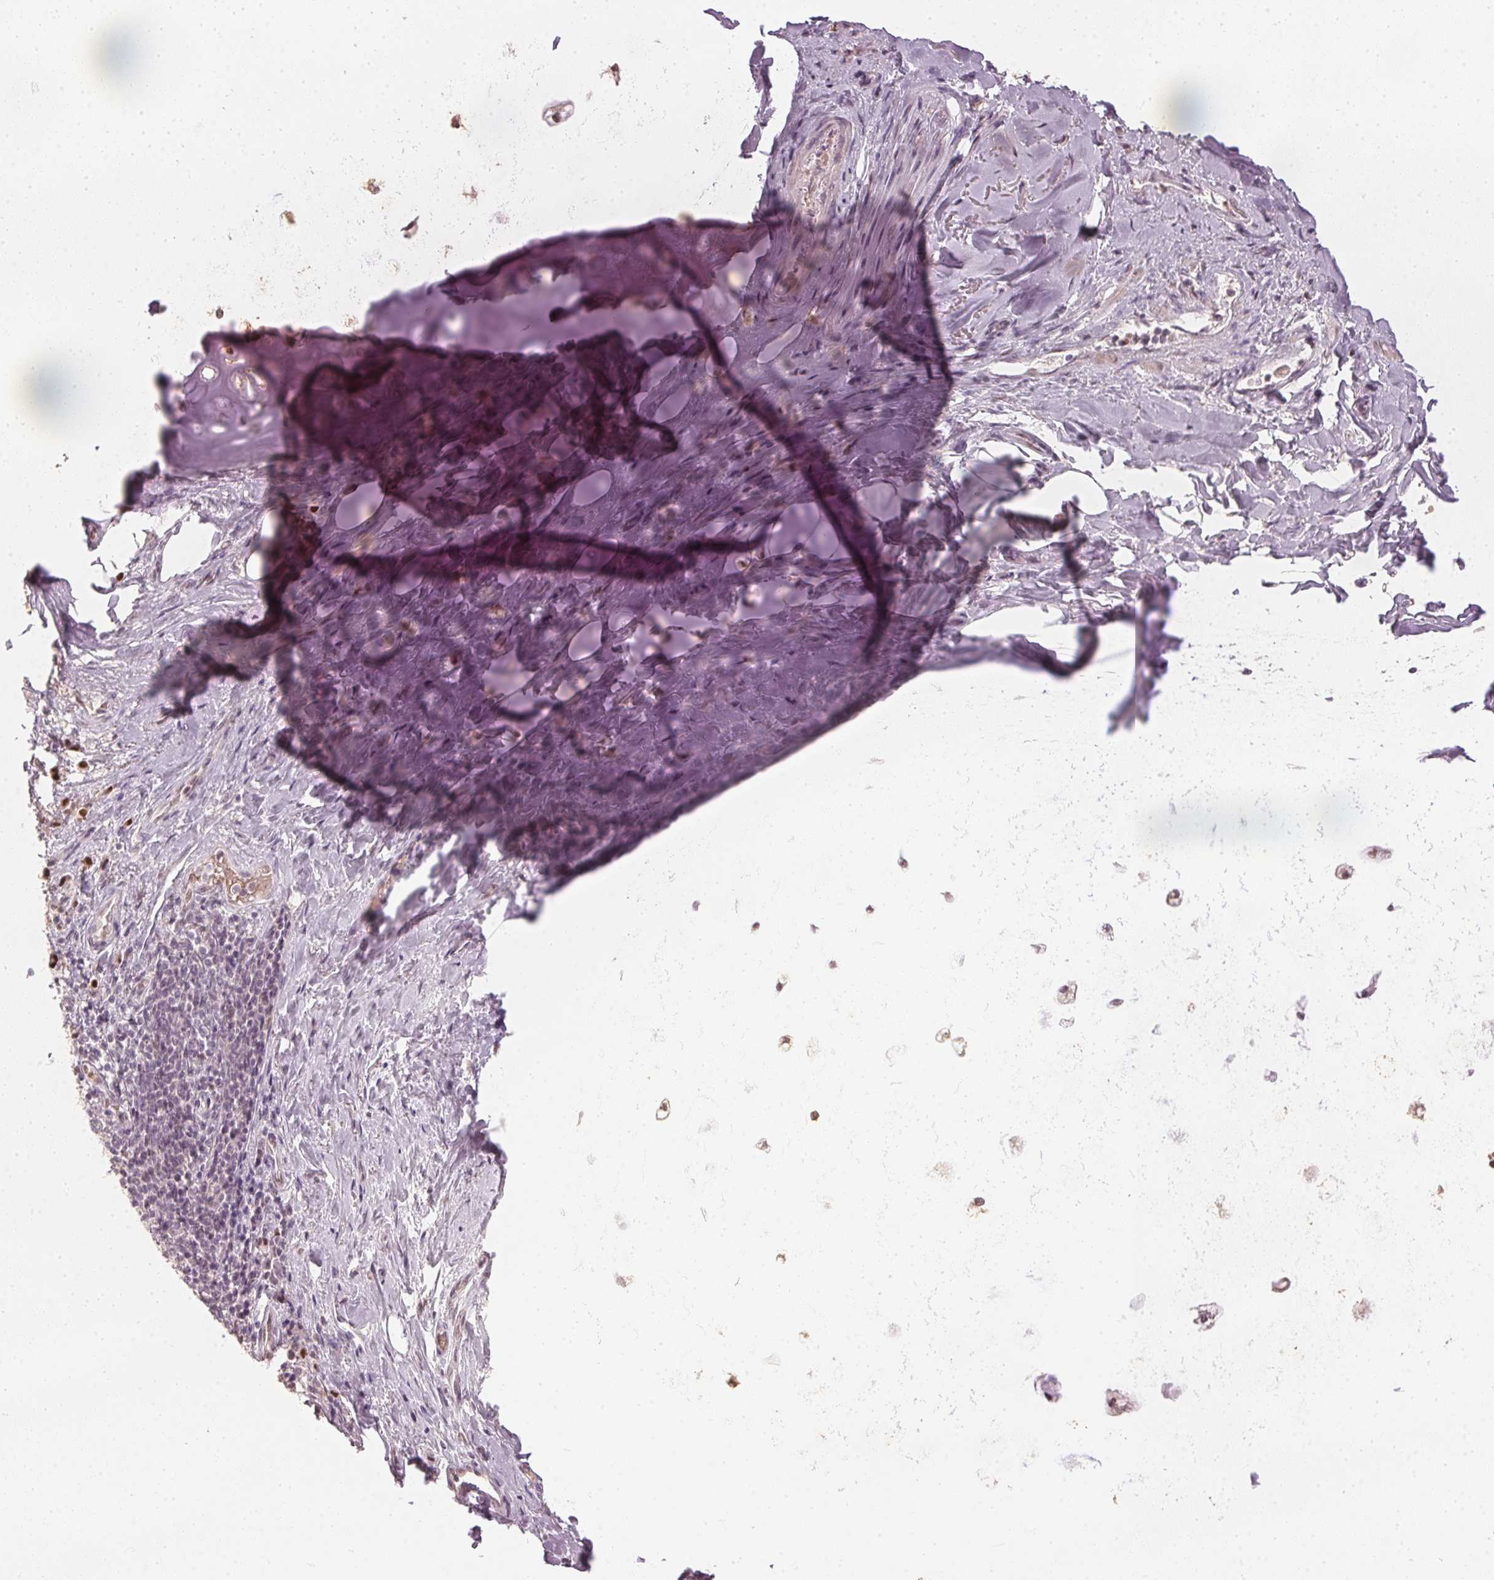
{"staining": {"intensity": "negative", "quantity": "none", "location": "none"}, "tissue": "adipose tissue", "cell_type": "Adipocytes", "image_type": "normal", "snomed": [{"axis": "morphology", "description": "Normal tissue, NOS"}, {"axis": "topography", "description": "Cartilage tissue"}, {"axis": "topography", "description": "Bronchus"}], "caption": "This is a histopathology image of IHC staining of normal adipose tissue, which shows no staining in adipocytes. The staining is performed using DAB brown chromogen with nuclei counter-stained in using hematoxylin.", "gene": "ENSG00000267001", "patient": {"sex": "male", "age": 64}}